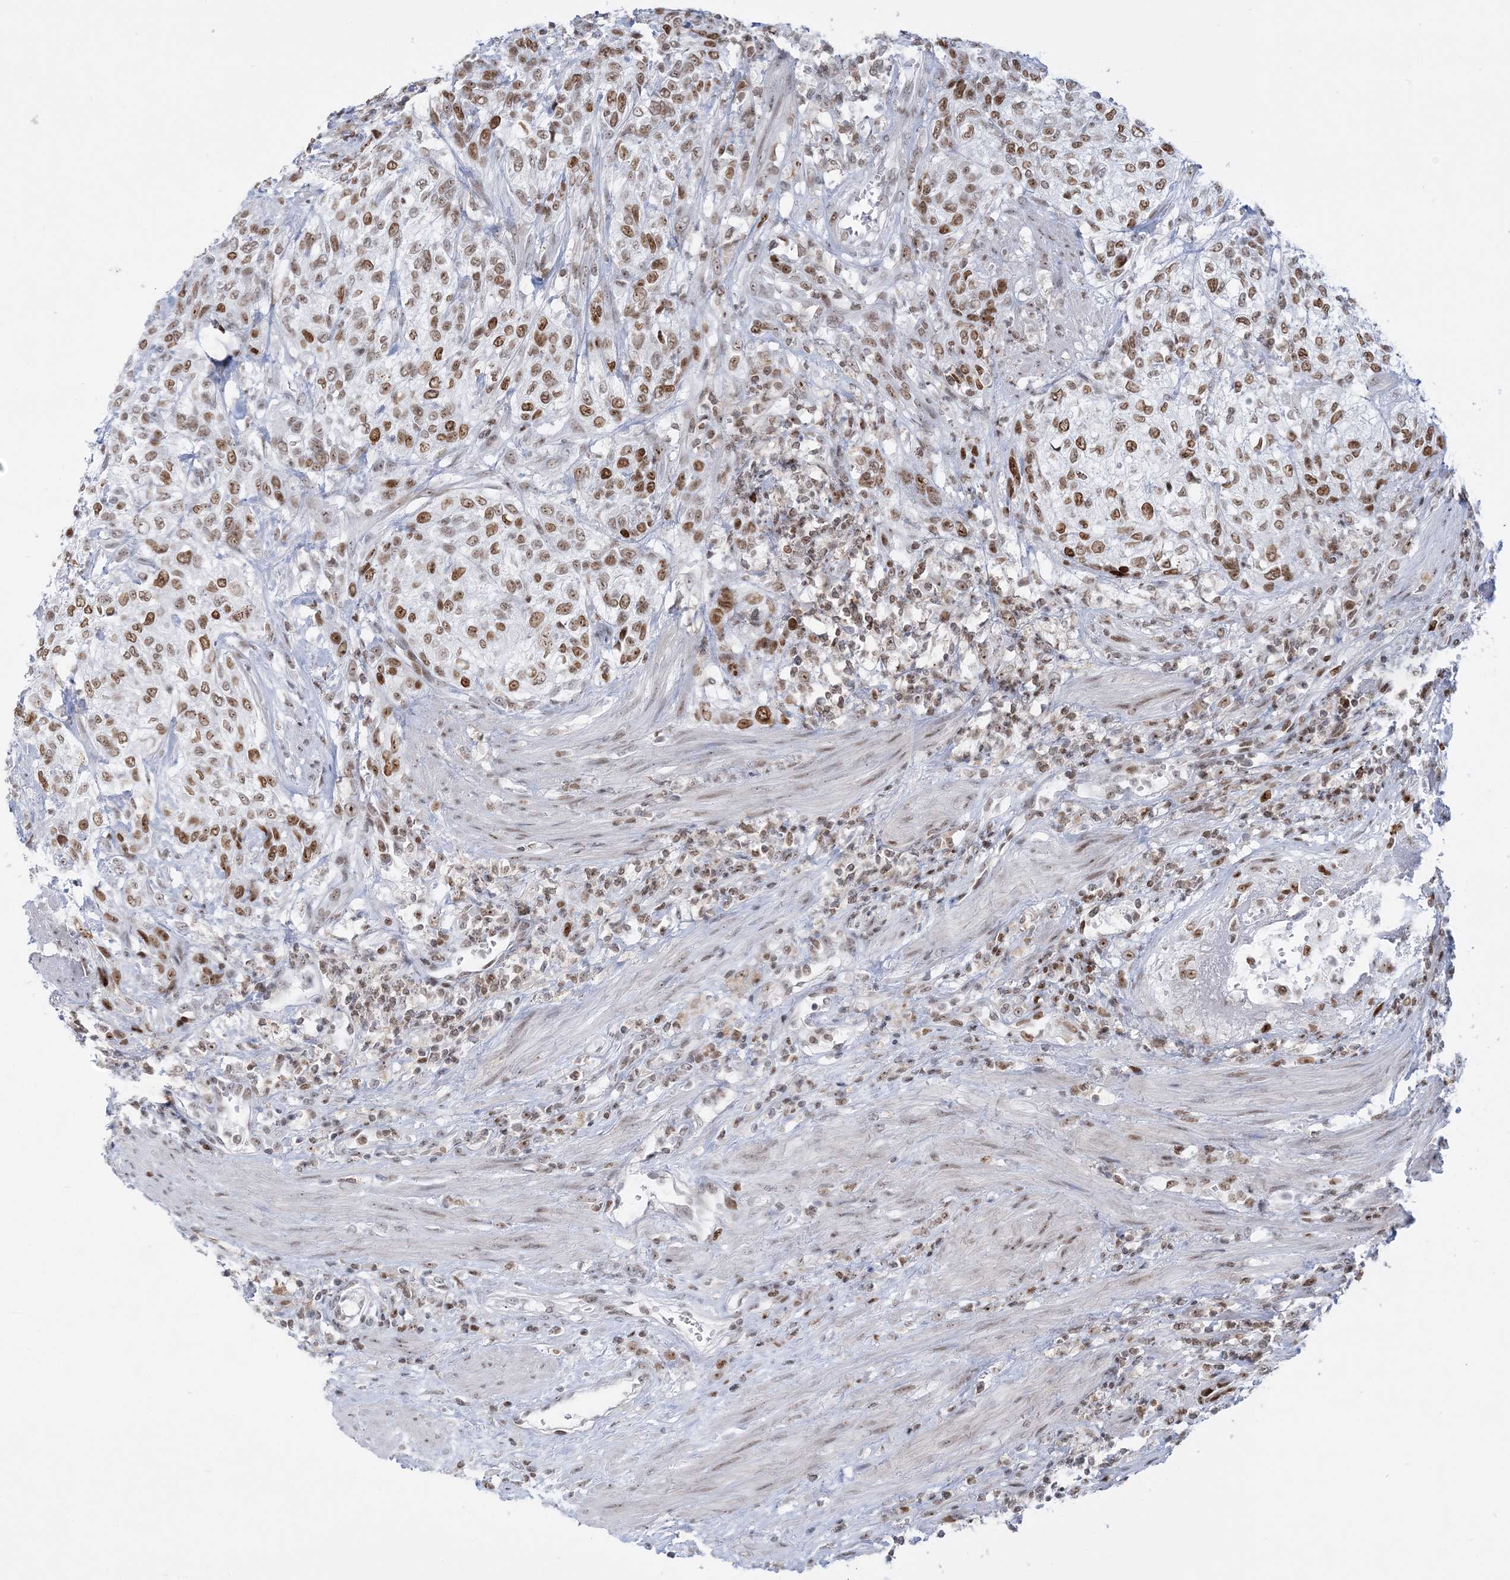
{"staining": {"intensity": "strong", "quantity": ">75%", "location": "nuclear"}, "tissue": "urothelial cancer", "cell_type": "Tumor cells", "image_type": "cancer", "snomed": [{"axis": "morphology", "description": "Urothelial carcinoma, High grade"}, {"axis": "topography", "description": "Urinary bladder"}], "caption": "Protein staining of urothelial cancer tissue demonstrates strong nuclear expression in approximately >75% of tumor cells.", "gene": "DDX21", "patient": {"sex": "male", "age": 35}}